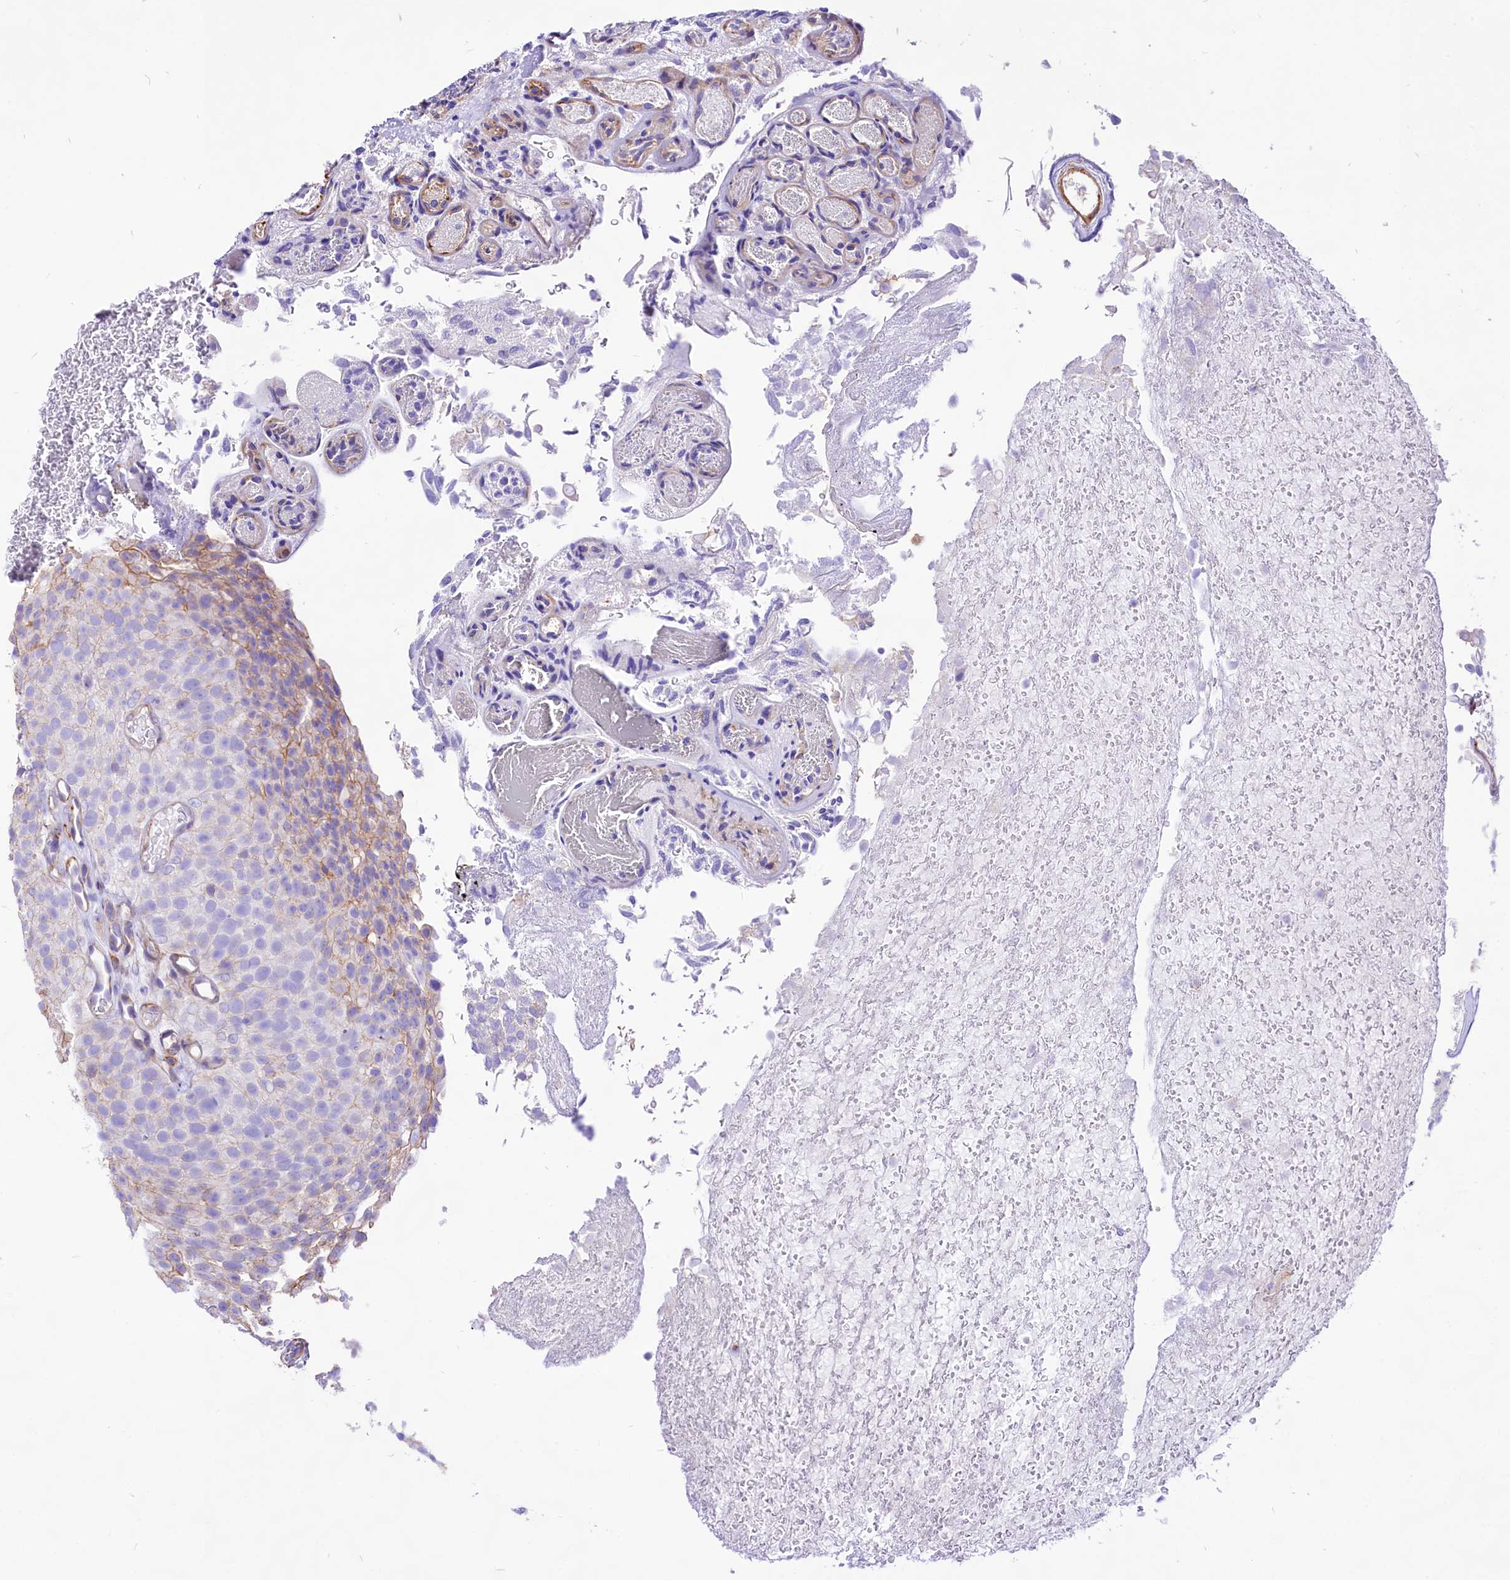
{"staining": {"intensity": "moderate", "quantity": "<25%", "location": "cytoplasmic/membranous"}, "tissue": "urothelial cancer", "cell_type": "Tumor cells", "image_type": "cancer", "snomed": [{"axis": "morphology", "description": "Urothelial carcinoma, Low grade"}, {"axis": "topography", "description": "Urinary bladder"}], "caption": "Immunohistochemistry (DAB (3,3'-diaminobenzidine)) staining of low-grade urothelial carcinoma shows moderate cytoplasmic/membranous protein positivity in about <25% of tumor cells.", "gene": "CD99", "patient": {"sex": "male", "age": 78}}